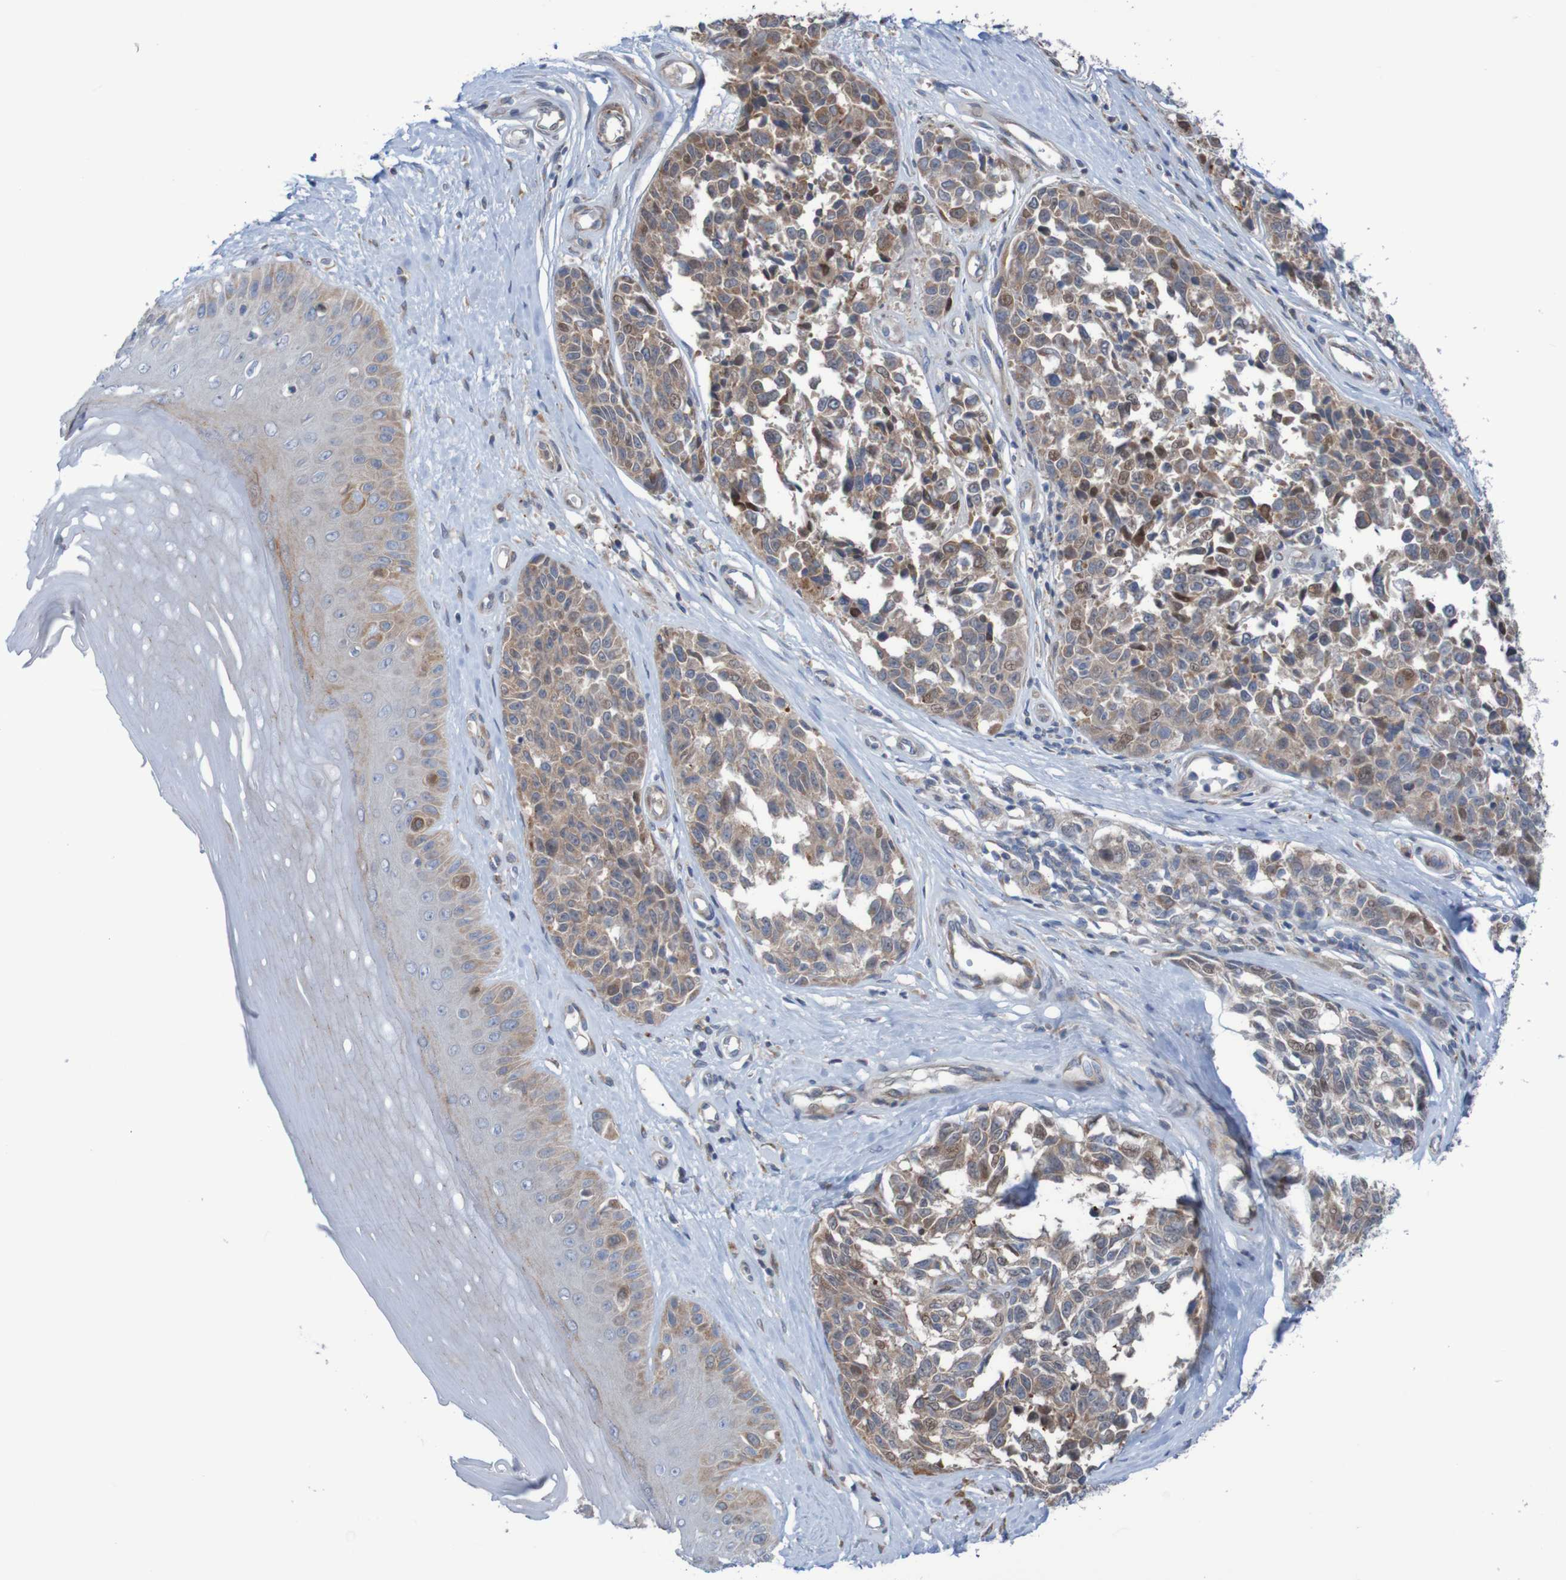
{"staining": {"intensity": "moderate", "quantity": ">75%", "location": "cytoplasmic/membranous,nuclear"}, "tissue": "melanoma", "cell_type": "Tumor cells", "image_type": "cancer", "snomed": [{"axis": "morphology", "description": "Malignant melanoma, NOS"}, {"axis": "topography", "description": "Skin"}], "caption": "Protein expression analysis of human malignant melanoma reveals moderate cytoplasmic/membranous and nuclear staining in approximately >75% of tumor cells. (DAB = brown stain, brightfield microscopy at high magnification).", "gene": "ANGPT4", "patient": {"sex": "female", "age": 64}}